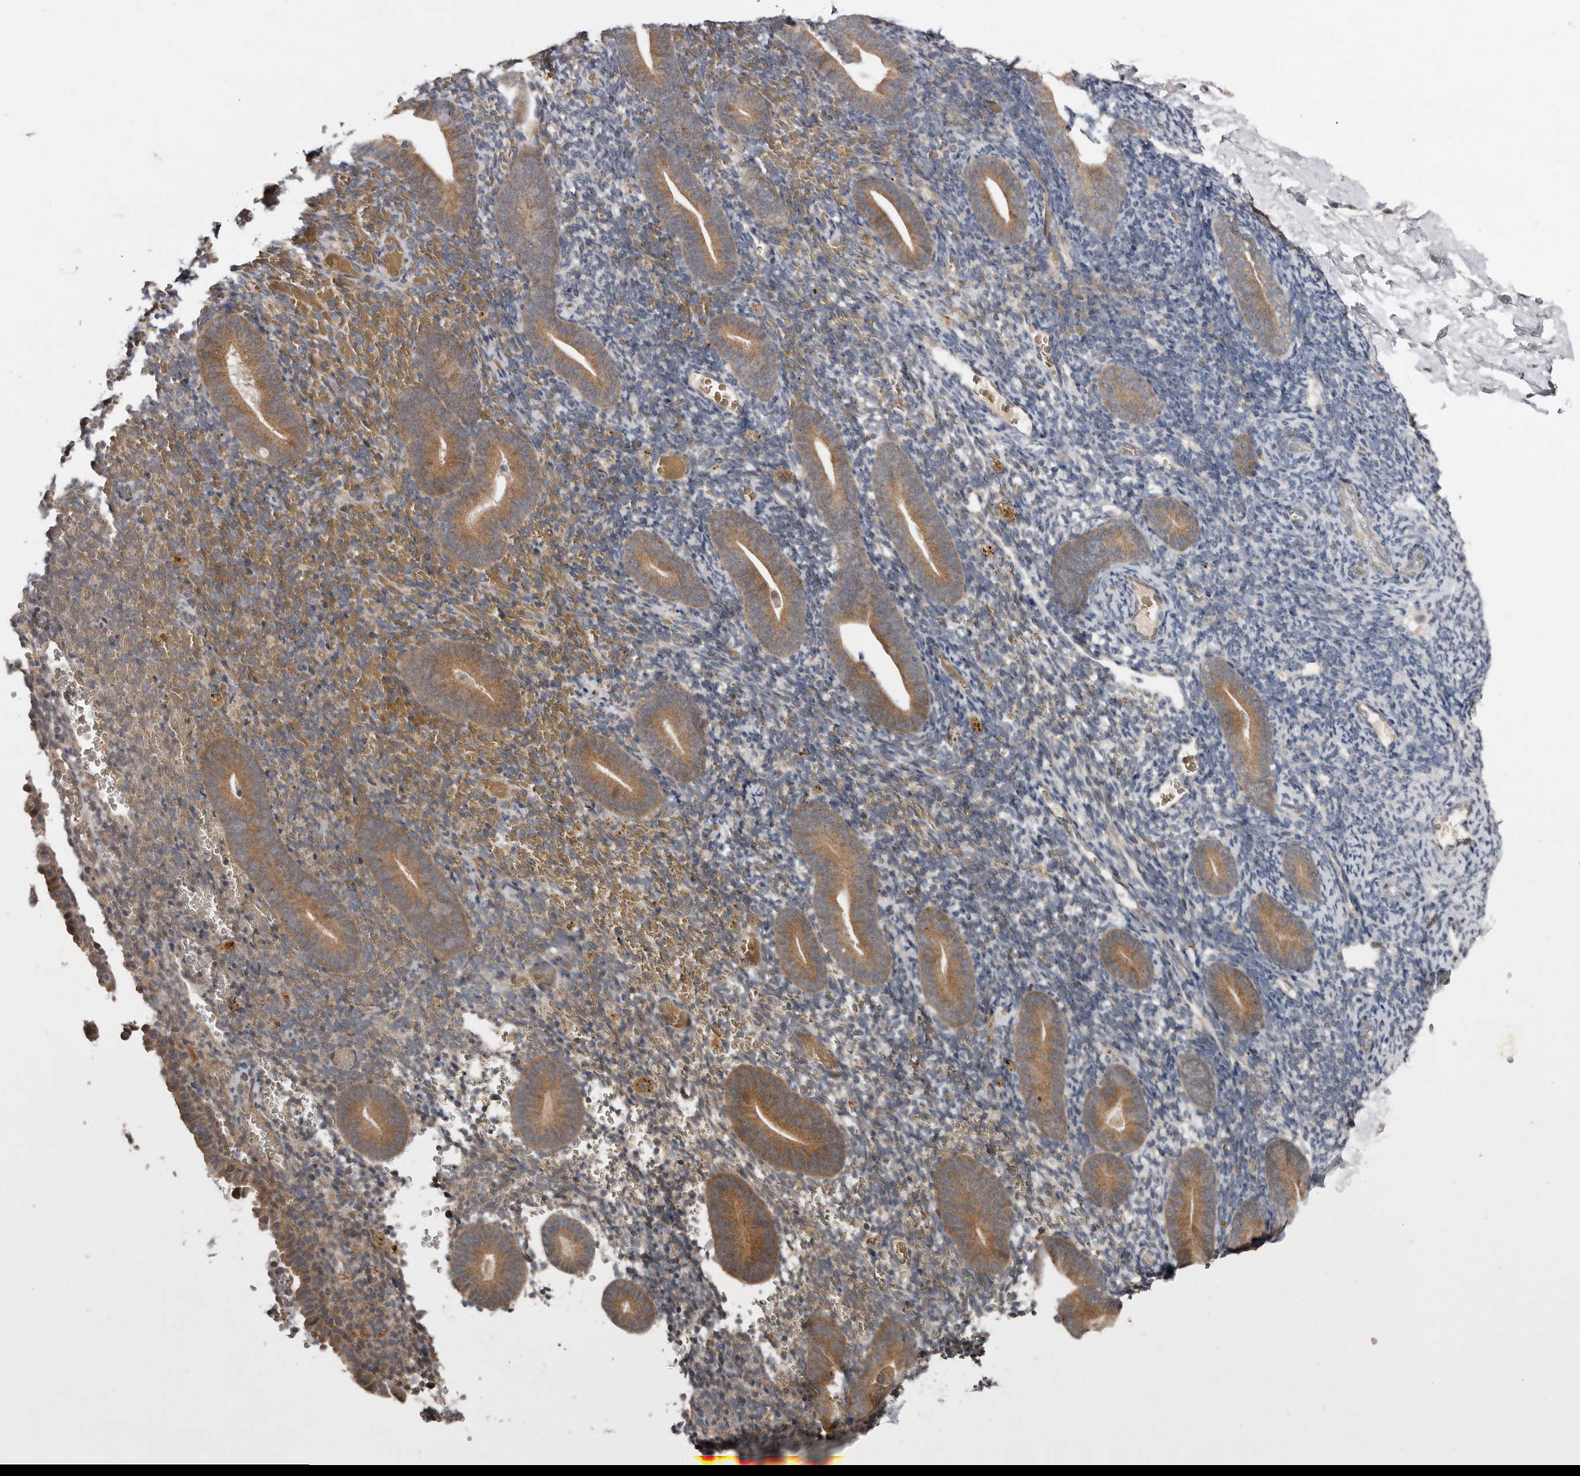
{"staining": {"intensity": "weak", "quantity": "<25%", "location": "cytoplasmic/membranous"}, "tissue": "endometrium", "cell_type": "Cells in endometrial stroma", "image_type": "normal", "snomed": [{"axis": "morphology", "description": "Normal tissue, NOS"}, {"axis": "topography", "description": "Endometrium"}], "caption": "A photomicrograph of endometrium stained for a protein shows no brown staining in cells in endometrial stroma. (Brightfield microscopy of DAB immunohistochemistry (IHC) at high magnification).", "gene": "CHML", "patient": {"sex": "female", "age": 51}}